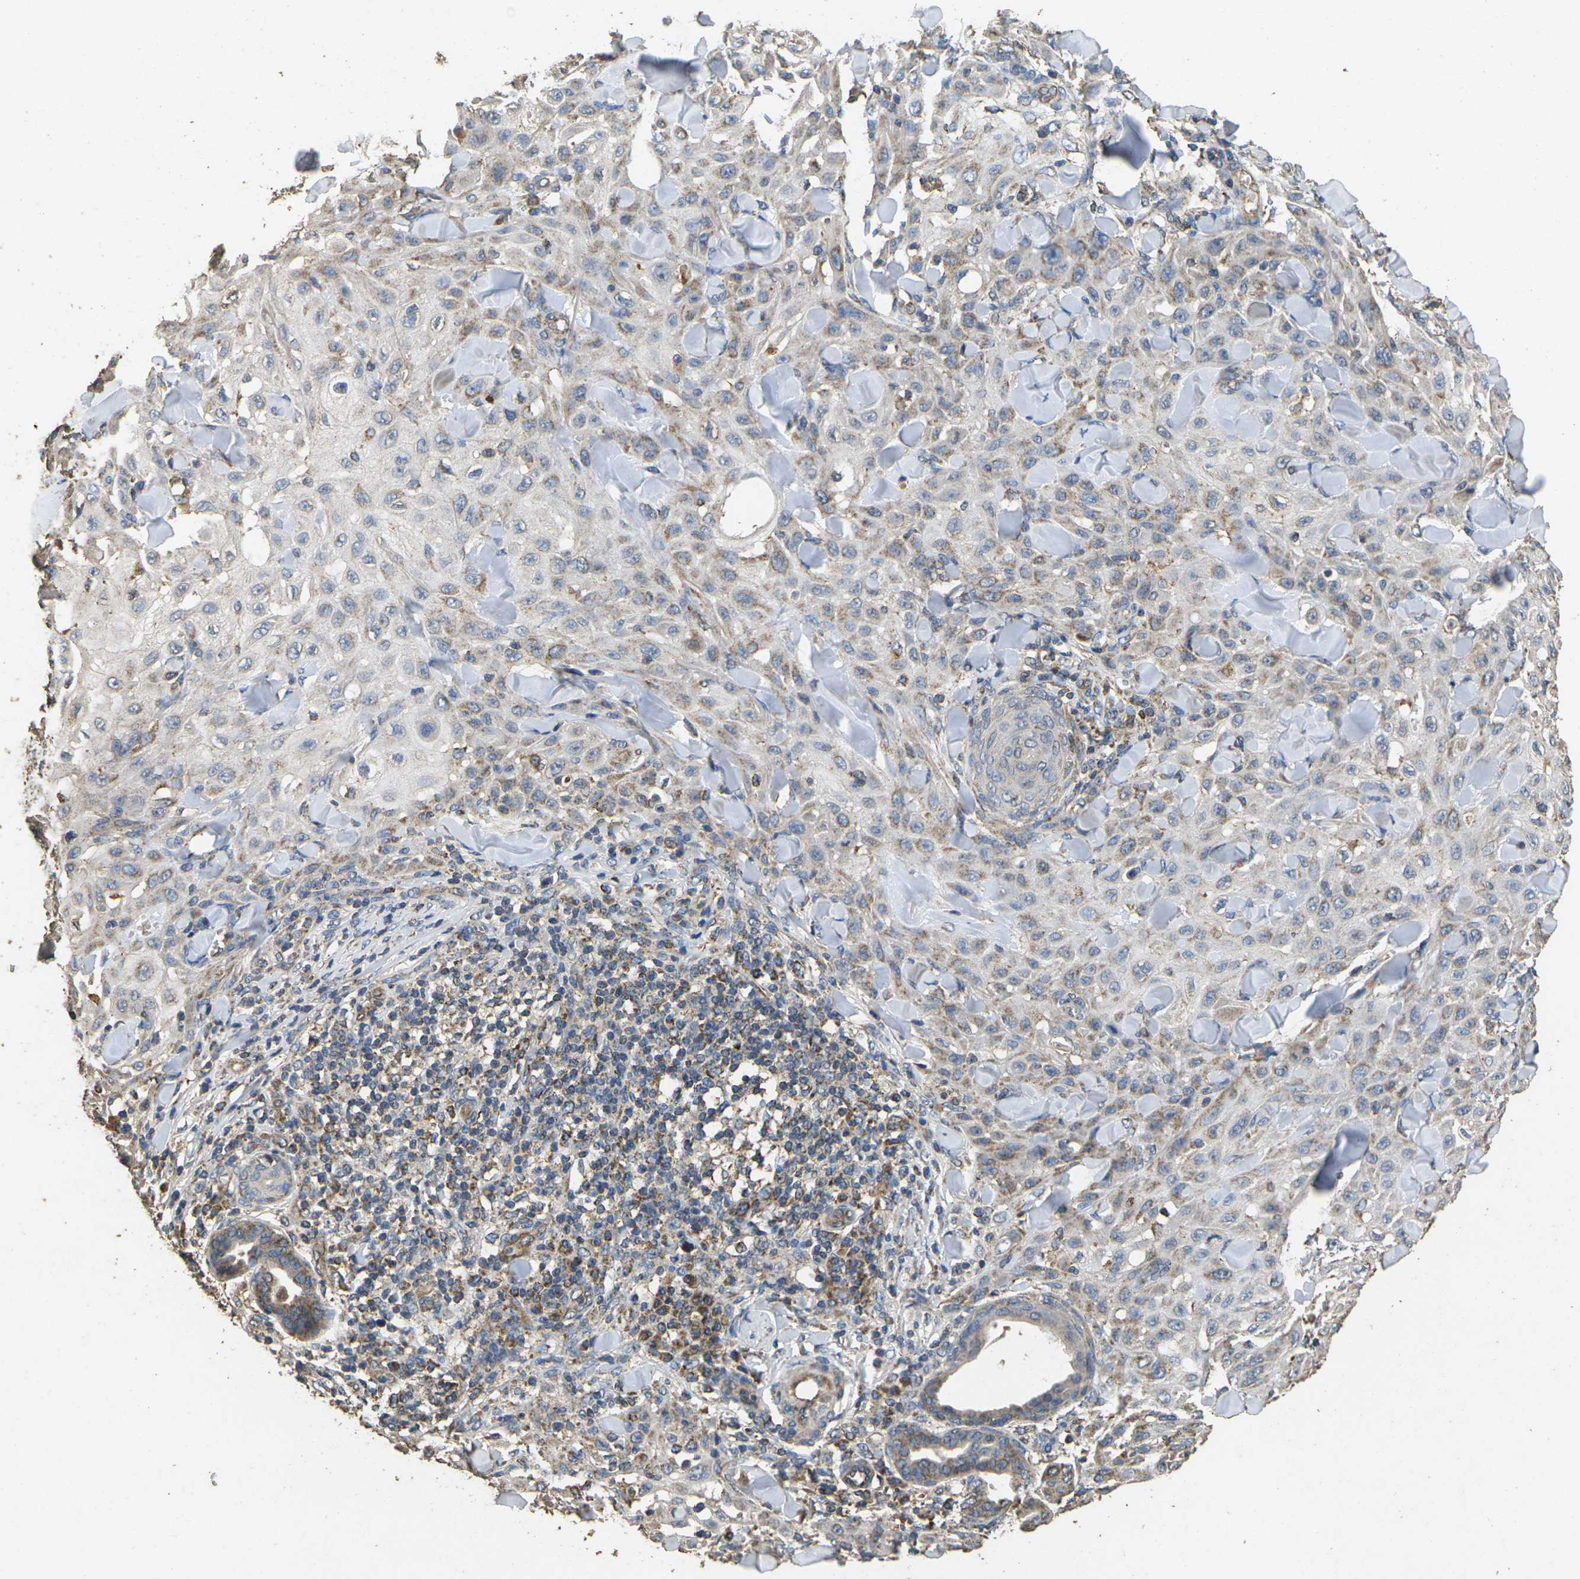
{"staining": {"intensity": "weak", "quantity": "25%-75%", "location": "cytoplasmic/membranous"}, "tissue": "skin cancer", "cell_type": "Tumor cells", "image_type": "cancer", "snomed": [{"axis": "morphology", "description": "Squamous cell carcinoma, NOS"}, {"axis": "topography", "description": "Skin"}], "caption": "Skin cancer stained for a protein exhibits weak cytoplasmic/membranous positivity in tumor cells.", "gene": "MAPK11", "patient": {"sex": "male", "age": 24}}